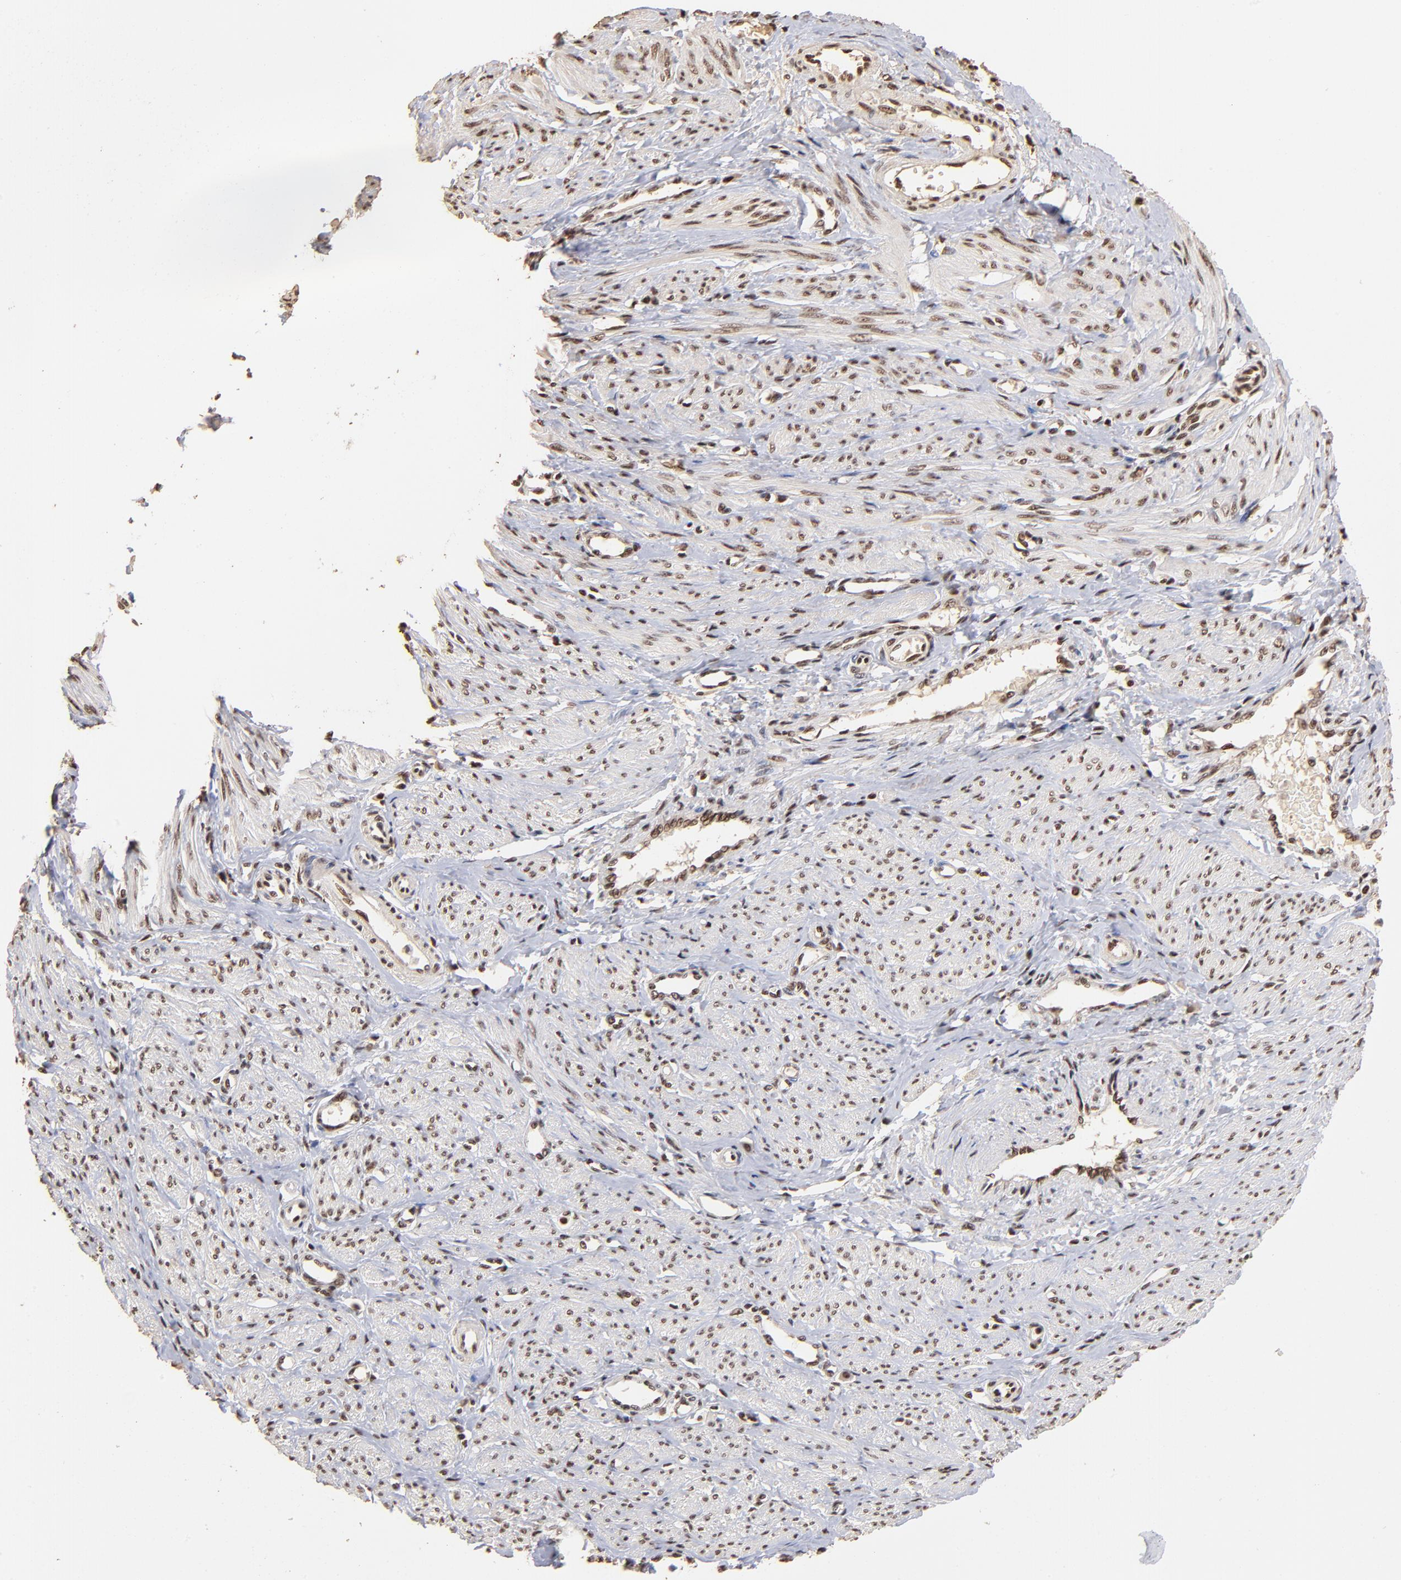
{"staining": {"intensity": "moderate", "quantity": ">75%", "location": "nuclear"}, "tissue": "smooth muscle", "cell_type": "Smooth muscle cells", "image_type": "normal", "snomed": [{"axis": "morphology", "description": "Normal tissue, NOS"}, {"axis": "topography", "description": "Smooth muscle"}, {"axis": "topography", "description": "Uterus"}], "caption": "Immunohistochemistry histopathology image of benign smooth muscle: smooth muscle stained using immunohistochemistry reveals medium levels of moderate protein expression localized specifically in the nuclear of smooth muscle cells, appearing as a nuclear brown color.", "gene": "ZNF146", "patient": {"sex": "female", "age": 39}}